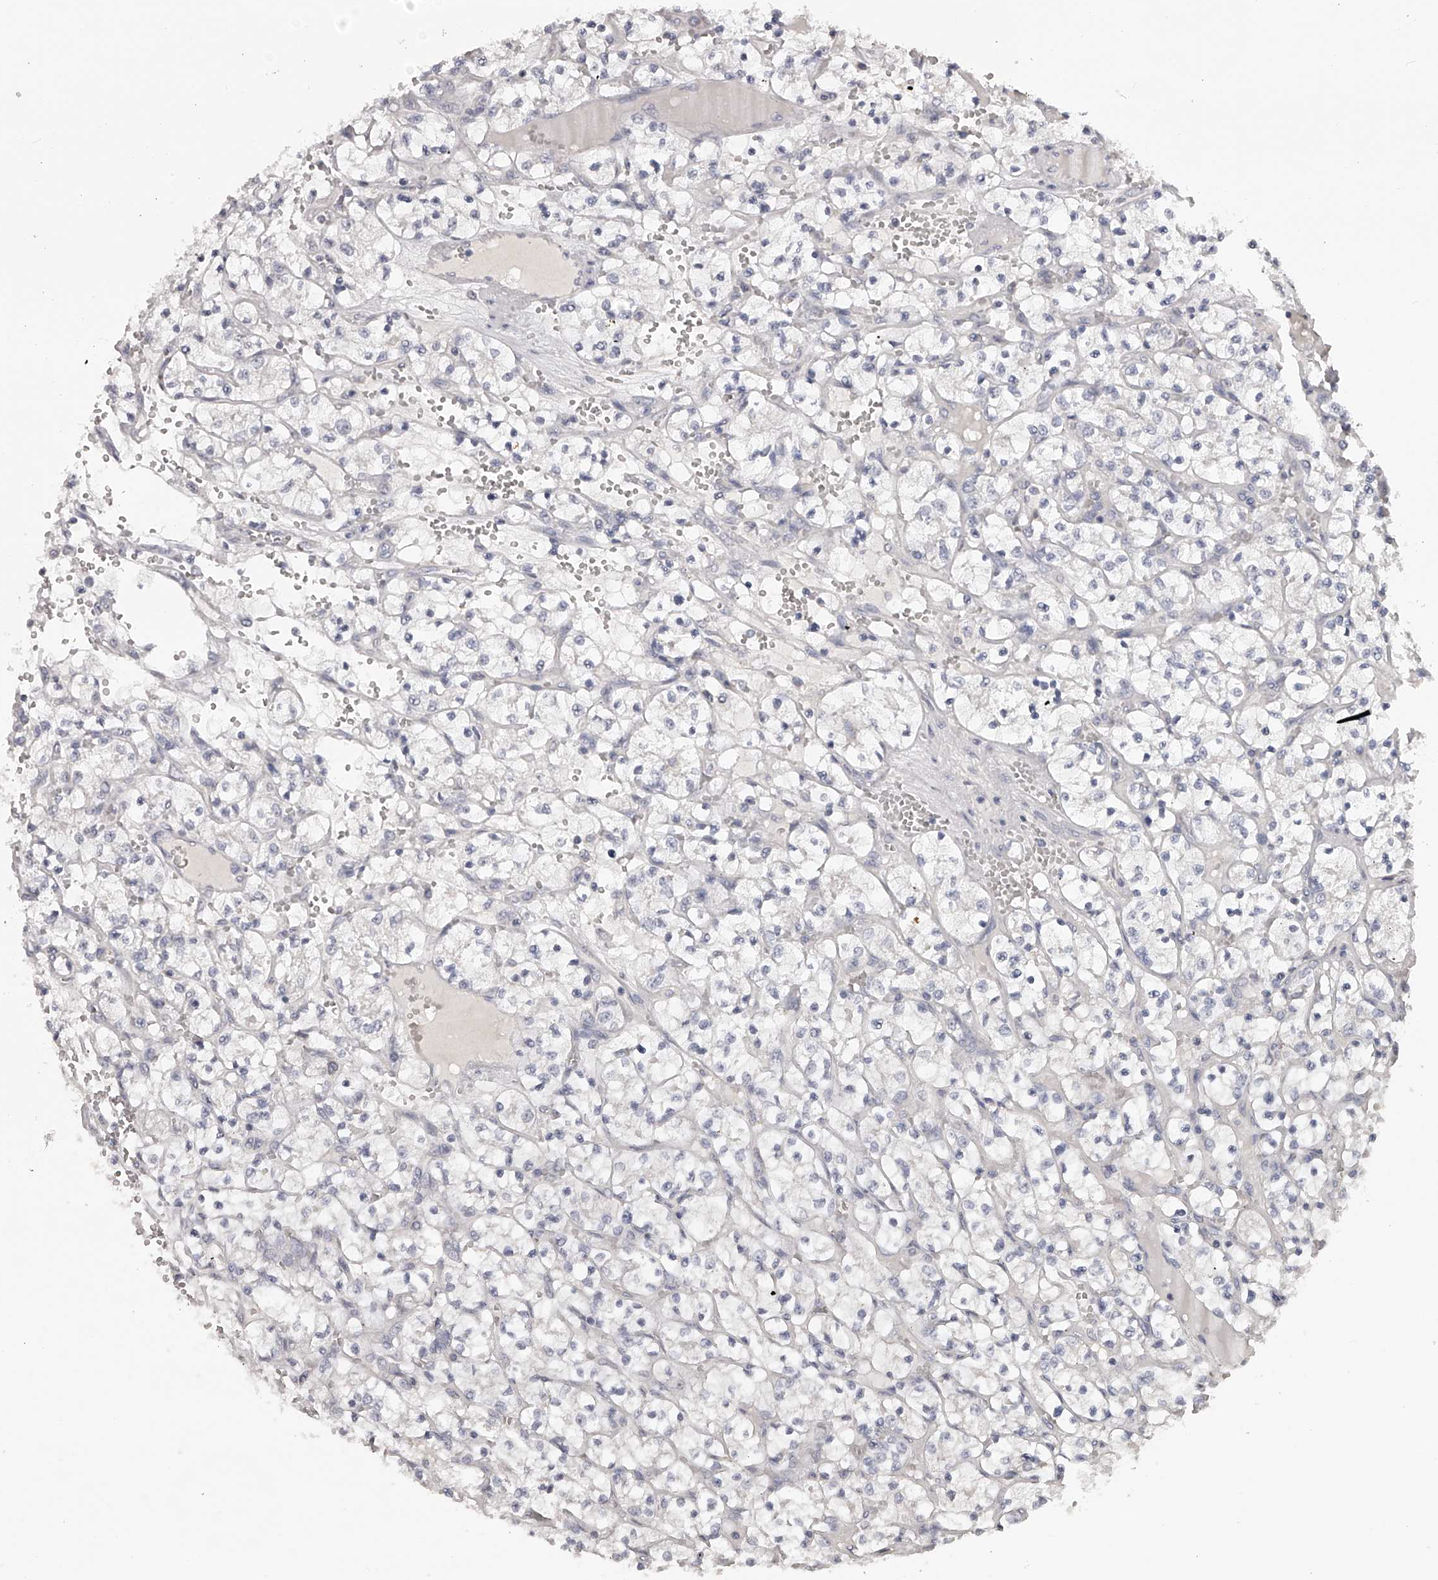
{"staining": {"intensity": "negative", "quantity": "none", "location": "none"}, "tissue": "renal cancer", "cell_type": "Tumor cells", "image_type": "cancer", "snomed": [{"axis": "morphology", "description": "Adenocarcinoma, NOS"}, {"axis": "topography", "description": "Kidney"}], "caption": "Tumor cells show no significant expression in renal cancer. Nuclei are stained in blue.", "gene": "TNN", "patient": {"sex": "female", "age": 69}}